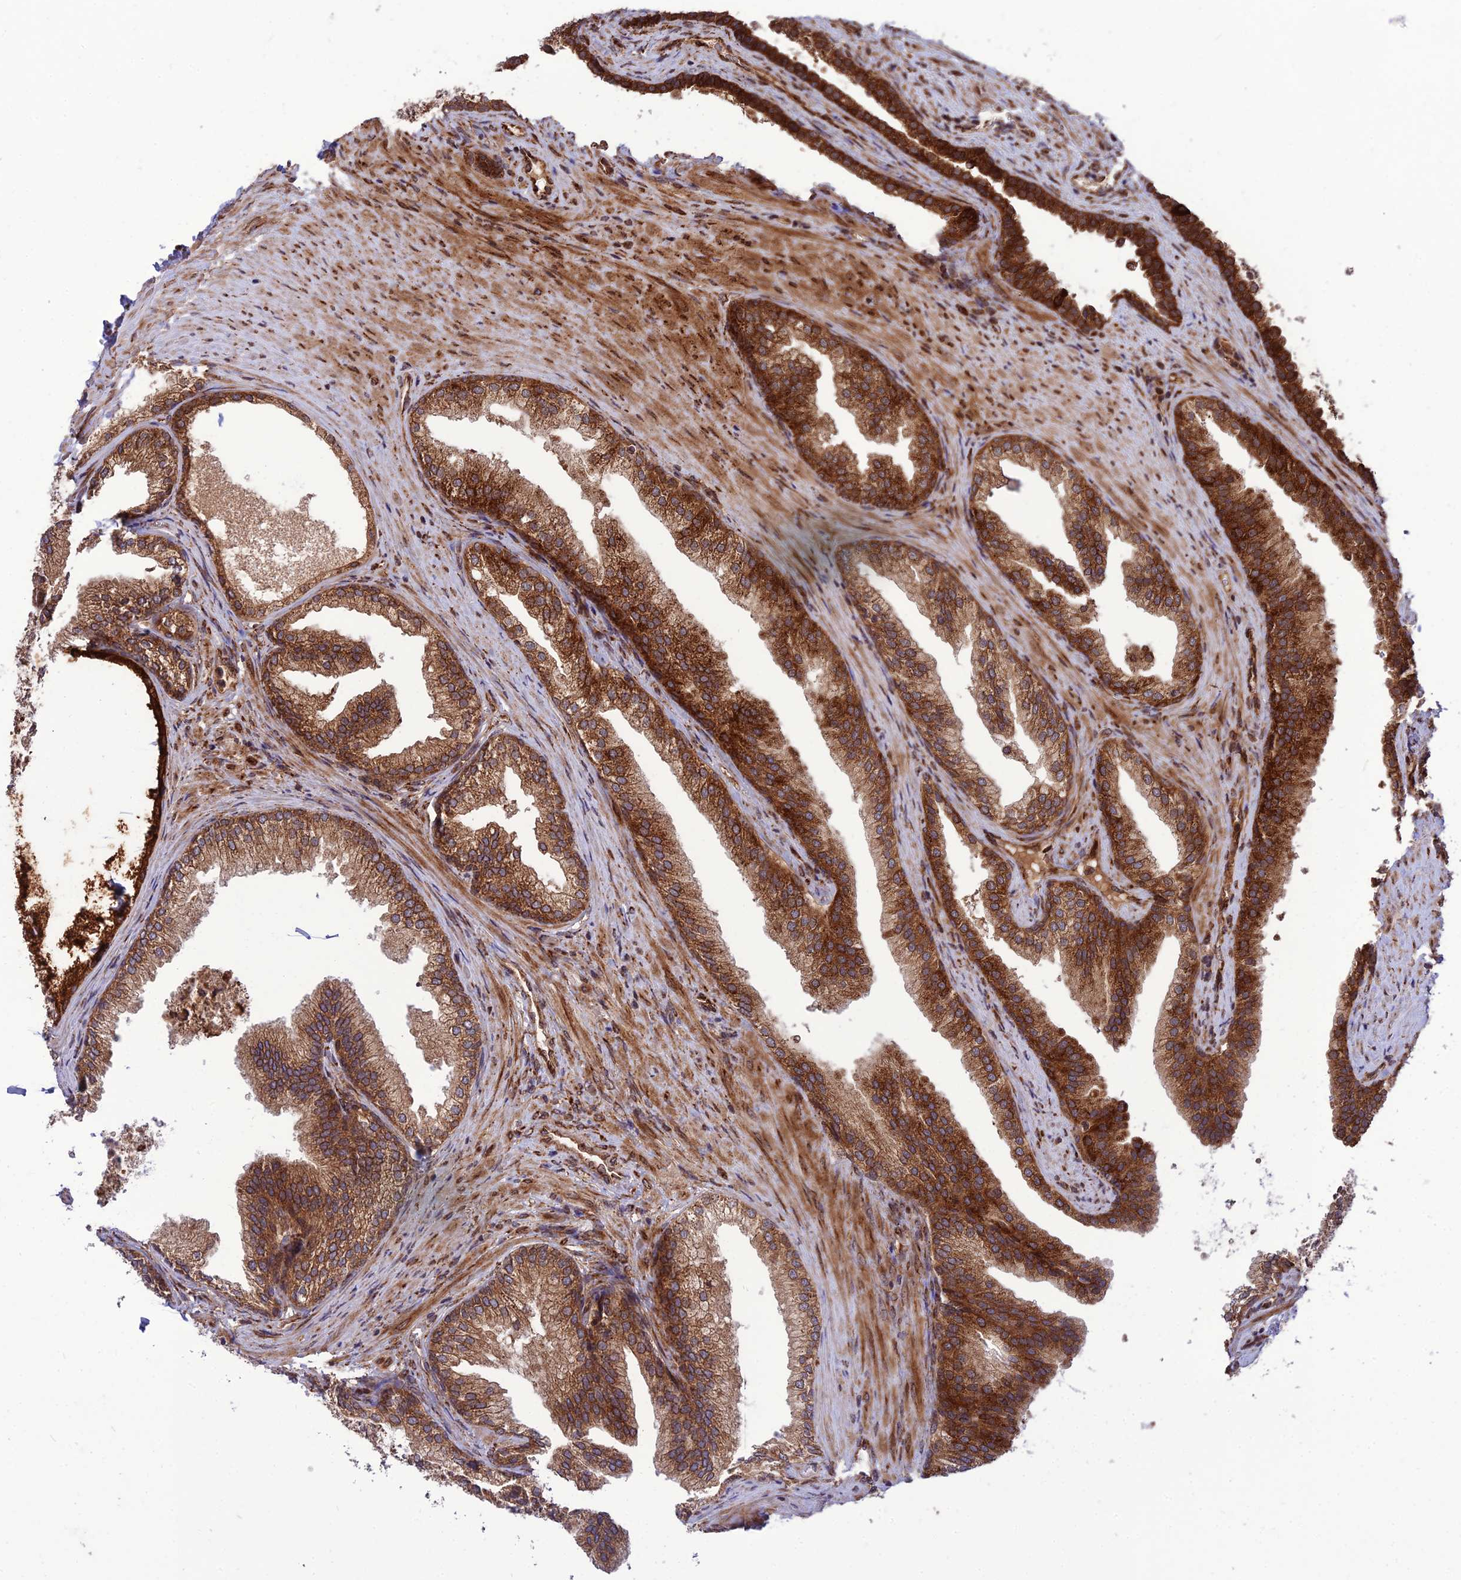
{"staining": {"intensity": "strong", "quantity": ">75%", "location": "cytoplasmic/membranous"}, "tissue": "prostate", "cell_type": "Glandular cells", "image_type": "normal", "snomed": [{"axis": "morphology", "description": "Normal tissue, NOS"}, {"axis": "topography", "description": "Prostate"}], "caption": "Unremarkable prostate demonstrates strong cytoplasmic/membranous expression in approximately >75% of glandular cells, visualized by immunohistochemistry.", "gene": "CRTAP", "patient": {"sex": "male", "age": 76}}